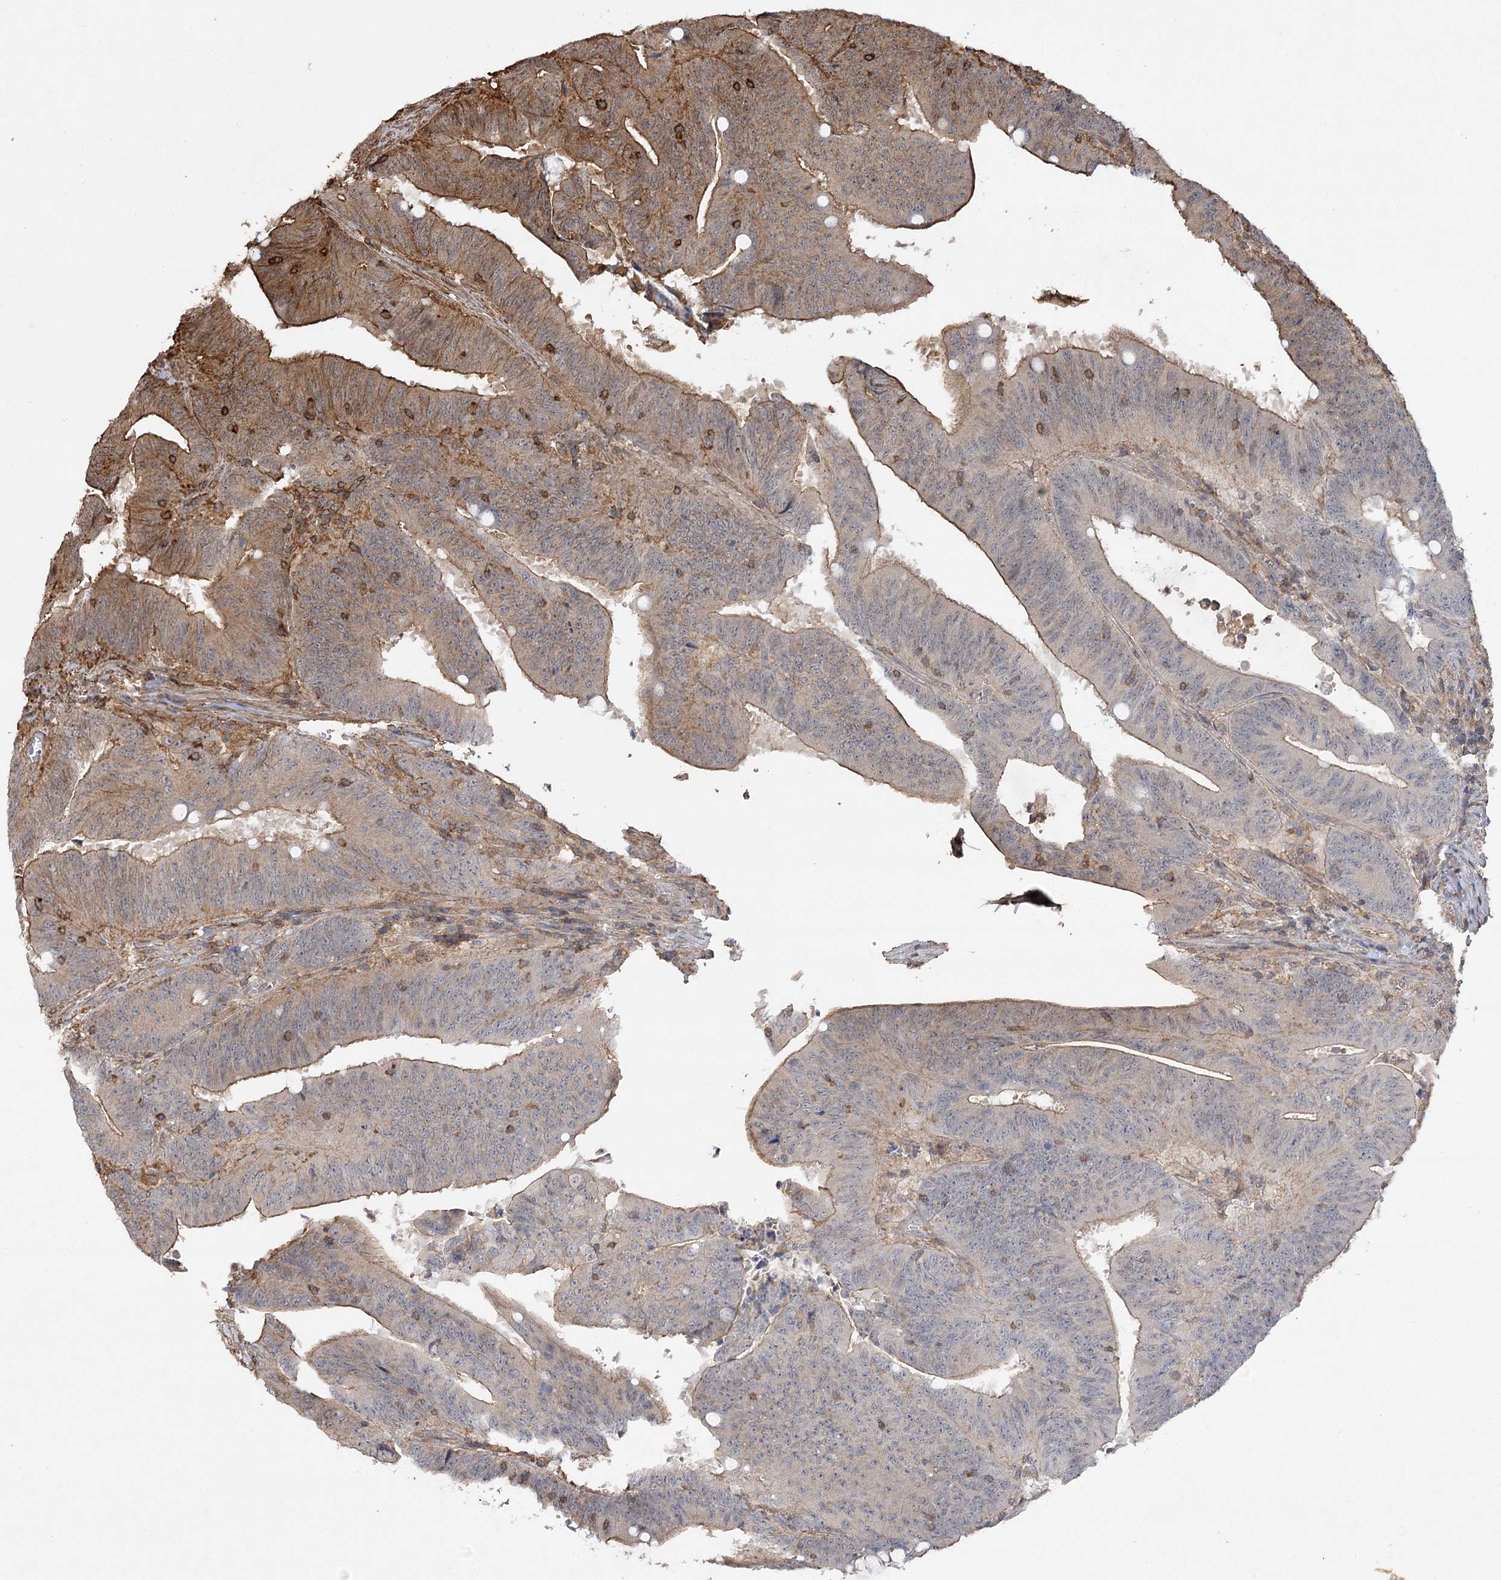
{"staining": {"intensity": "moderate", "quantity": "25%-75%", "location": "cytoplasmic/membranous"}, "tissue": "colorectal cancer", "cell_type": "Tumor cells", "image_type": "cancer", "snomed": [{"axis": "morphology", "description": "Adenocarcinoma, NOS"}, {"axis": "topography", "description": "Colon"}], "caption": "Immunohistochemical staining of adenocarcinoma (colorectal) displays medium levels of moderate cytoplasmic/membranous protein positivity in about 25%-75% of tumor cells.", "gene": "OBSL1", "patient": {"sex": "male", "age": 45}}